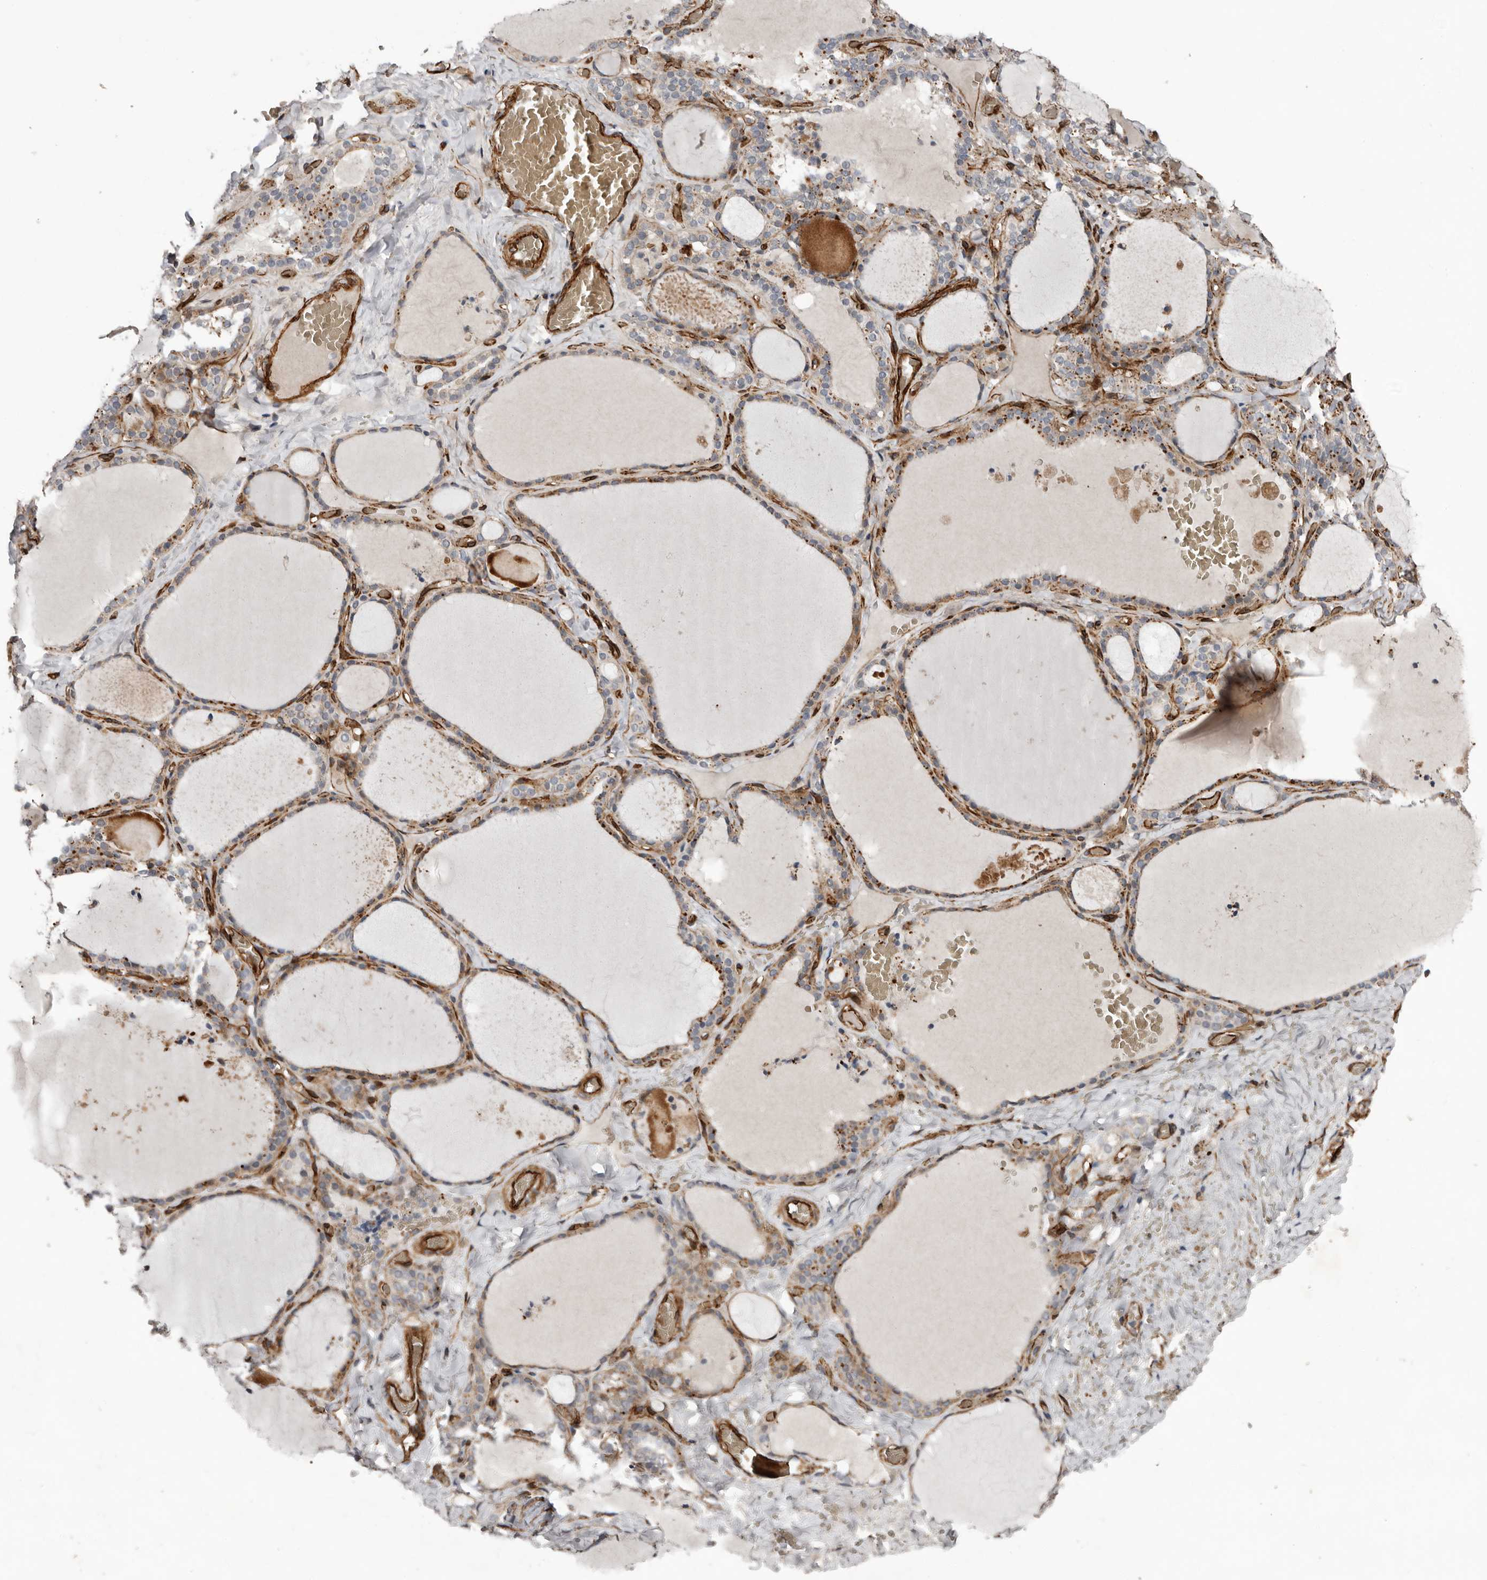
{"staining": {"intensity": "moderate", "quantity": ">75%", "location": "cytoplasmic/membranous"}, "tissue": "thyroid gland", "cell_type": "Glandular cells", "image_type": "normal", "snomed": [{"axis": "morphology", "description": "Normal tissue, NOS"}, {"axis": "topography", "description": "Thyroid gland"}], "caption": "The histopathology image shows immunohistochemical staining of unremarkable thyroid gland. There is moderate cytoplasmic/membranous positivity is seen in approximately >75% of glandular cells.", "gene": "RANBP17", "patient": {"sex": "female", "age": 22}}